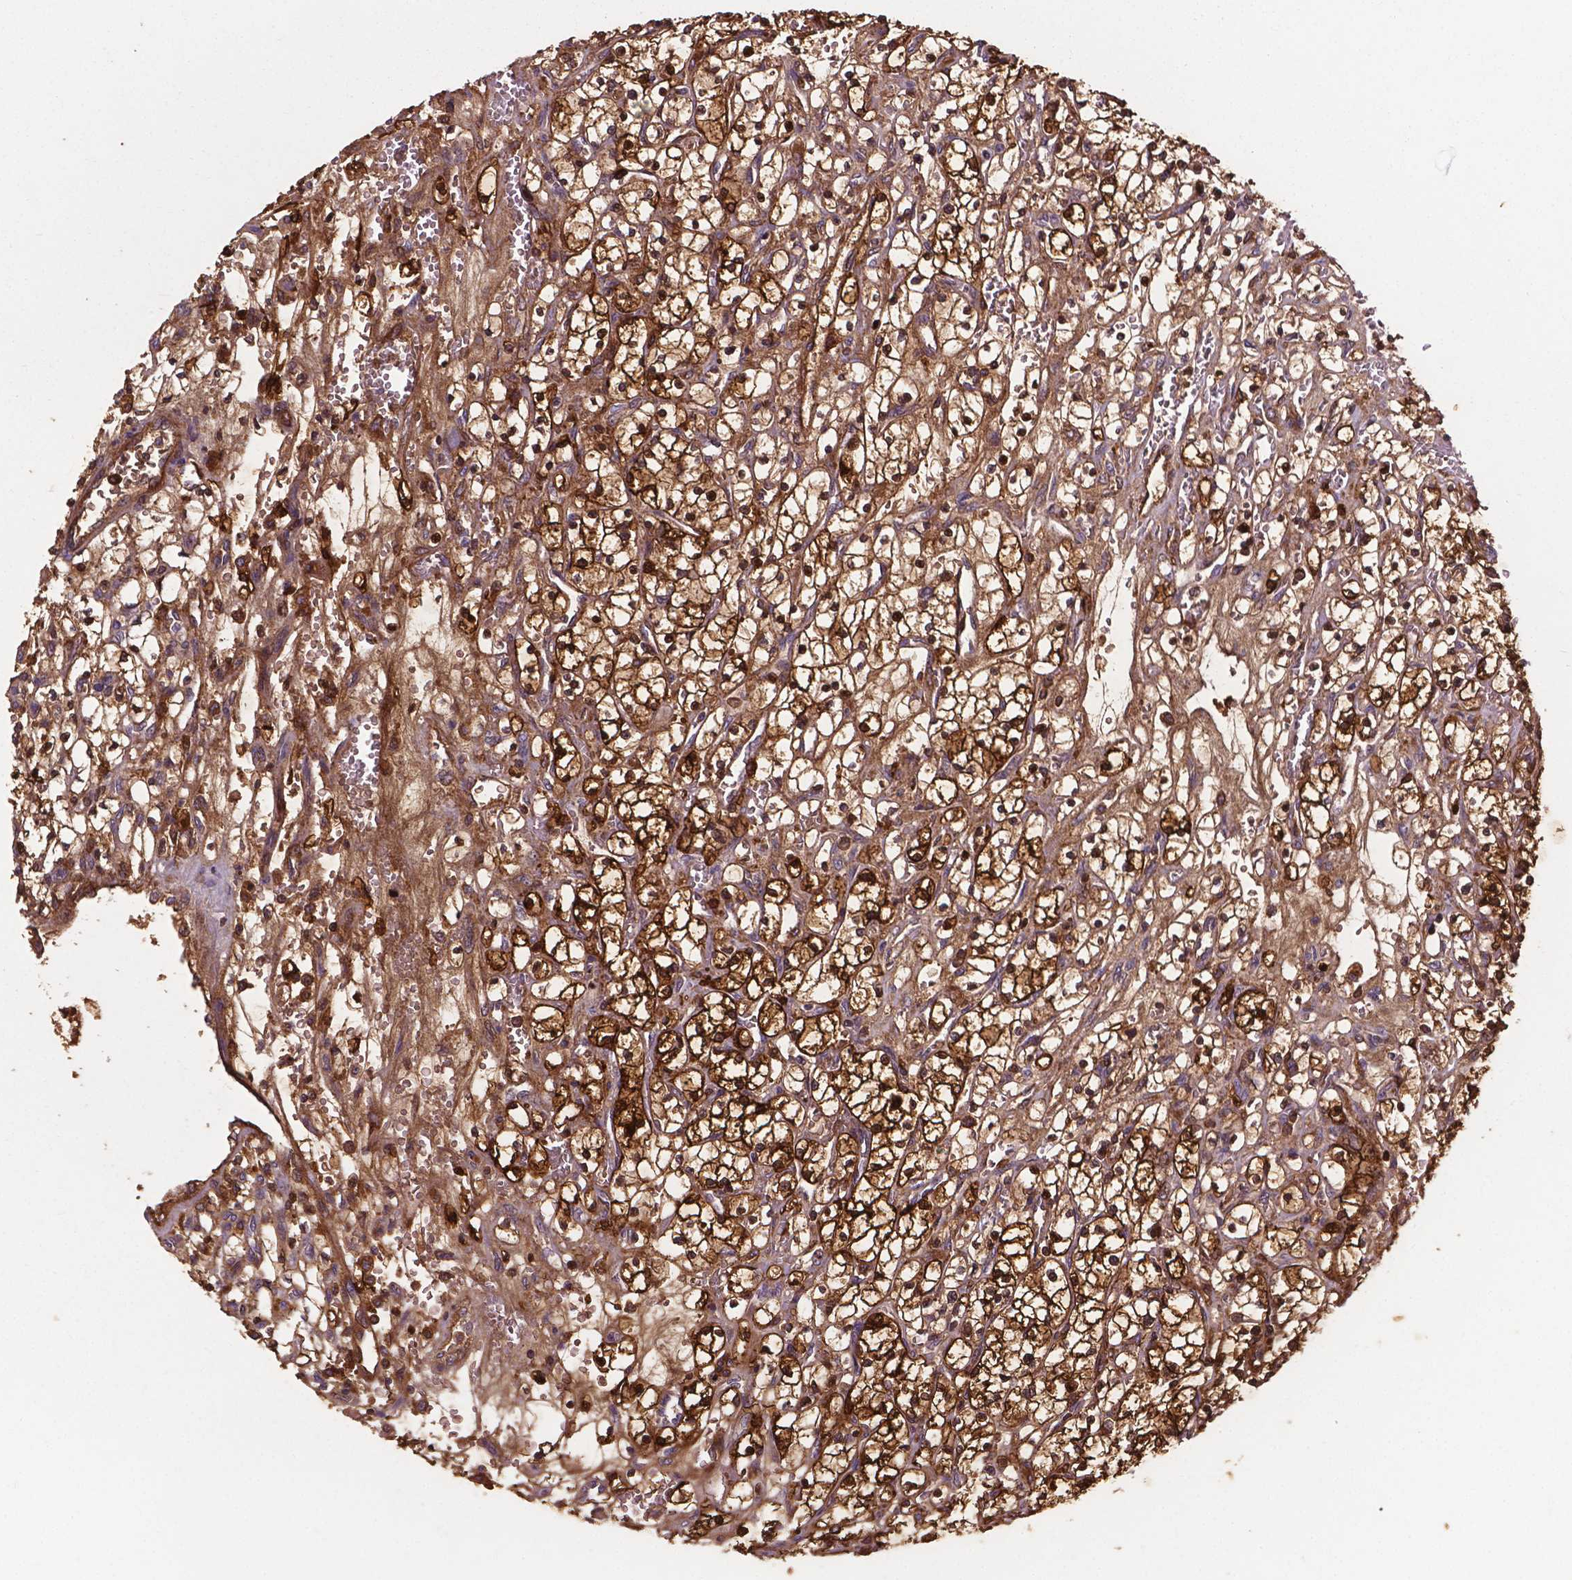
{"staining": {"intensity": "strong", "quantity": ">75%", "location": "cytoplasmic/membranous"}, "tissue": "renal cancer", "cell_type": "Tumor cells", "image_type": "cancer", "snomed": [{"axis": "morphology", "description": "Adenocarcinoma, NOS"}, {"axis": "topography", "description": "Kidney"}], "caption": "Tumor cells display high levels of strong cytoplasmic/membranous expression in approximately >75% of cells in renal cancer (adenocarcinoma).", "gene": "SMAD3", "patient": {"sex": "female", "age": 64}}